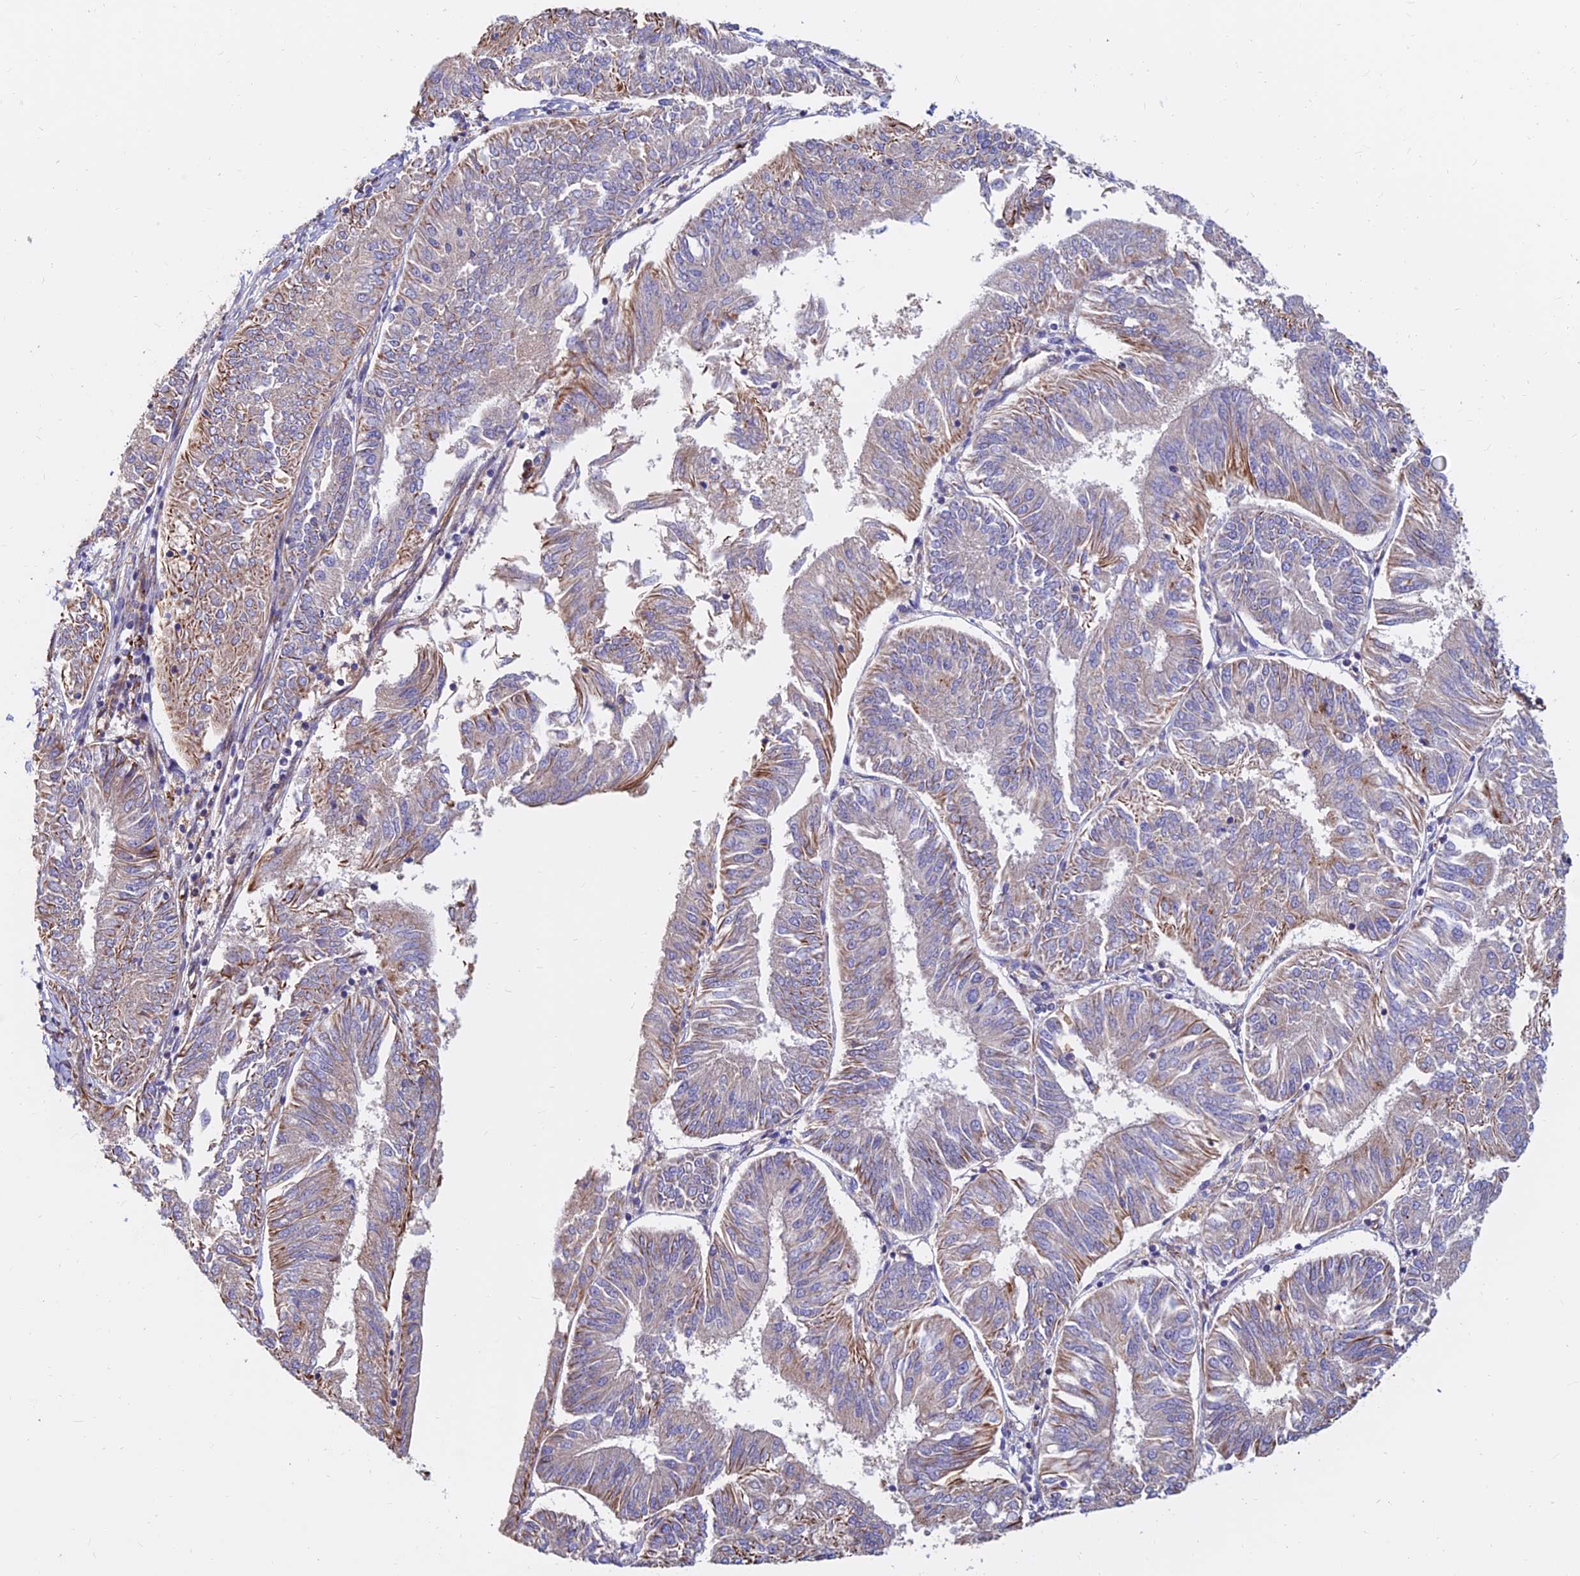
{"staining": {"intensity": "moderate", "quantity": "<25%", "location": "cytoplasmic/membranous"}, "tissue": "endometrial cancer", "cell_type": "Tumor cells", "image_type": "cancer", "snomed": [{"axis": "morphology", "description": "Adenocarcinoma, NOS"}, {"axis": "topography", "description": "Endometrium"}], "caption": "Immunohistochemistry (IHC) (DAB (3,3'-diaminobenzidine)) staining of human adenocarcinoma (endometrial) displays moderate cytoplasmic/membranous protein staining in about <25% of tumor cells.", "gene": "CDK18", "patient": {"sex": "female", "age": 58}}